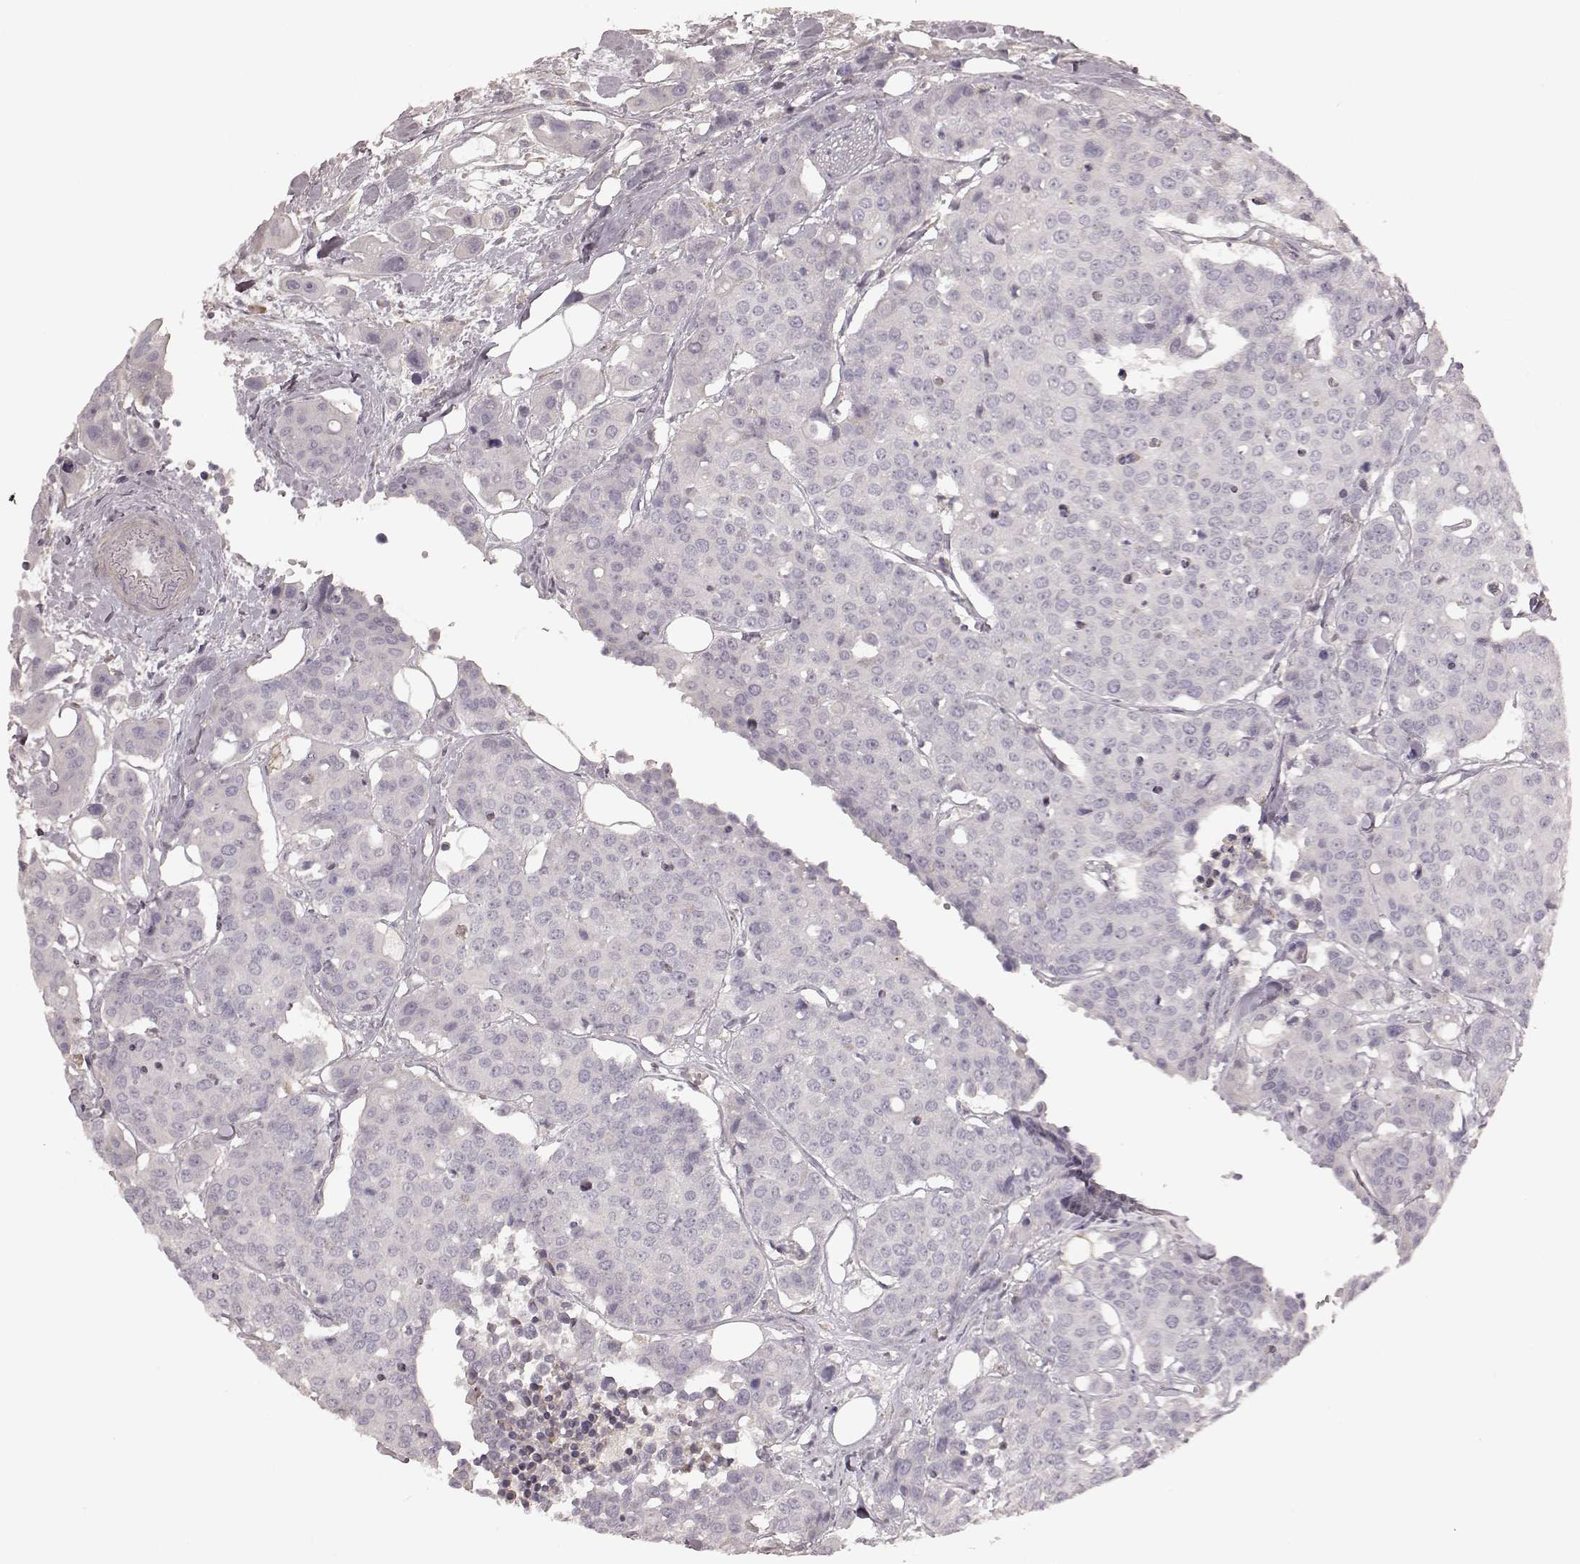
{"staining": {"intensity": "negative", "quantity": "none", "location": "none"}, "tissue": "carcinoid", "cell_type": "Tumor cells", "image_type": "cancer", "snomed": [{"axis": "morphology", "description": "Carcinoid, malignant, NOS"}, {"axis": "topography", "description": "Colon"}], "caption": "Carcinoid (malignant) stained for a protein using immunohistochemistry (IHC) reveals no expression tumor cells.", "gene": "KCNJ9", "patient": {"sex": "male", "age": 81}}